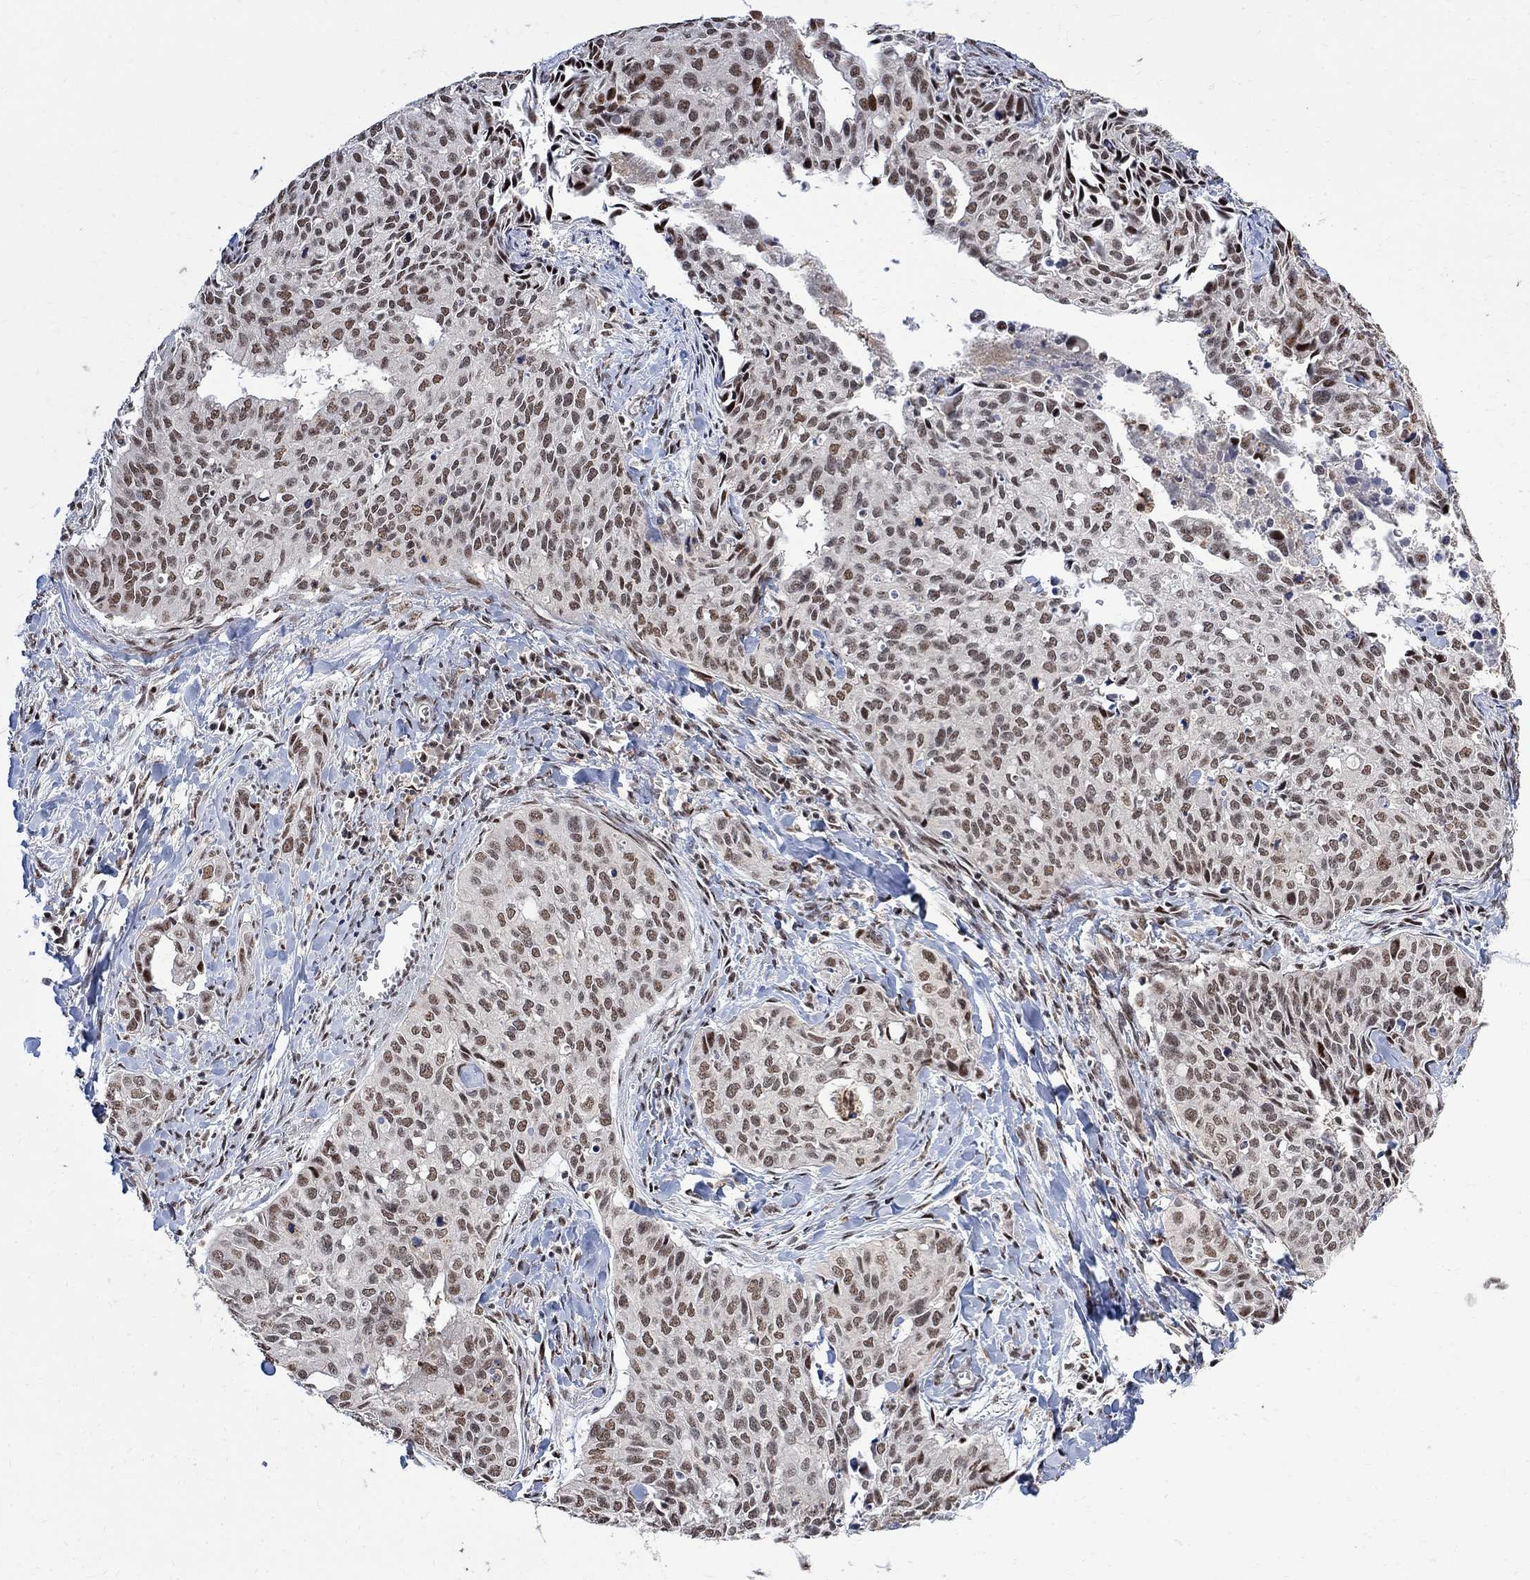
{"staining": {"intensity": "moderate", "quantity": "<25%", "location": "nuclear"}, "tissue": "cervical cancer", "cell_type": "Tumor cells", "image_type": "cancer", "snomed": [{"axis": "morphology", "description": "Squamous cell carcinoma, NOS"}, {"axis": "topography", "description": "Cervix"}], "caption": "Protein staining of cervical cancer (squamous cell carcinoma) tissue shows moderate nuclear staining in about <25% of tumor cells.", "gene": "E4F1", "patient": {"sex": "female", "age": 29}}